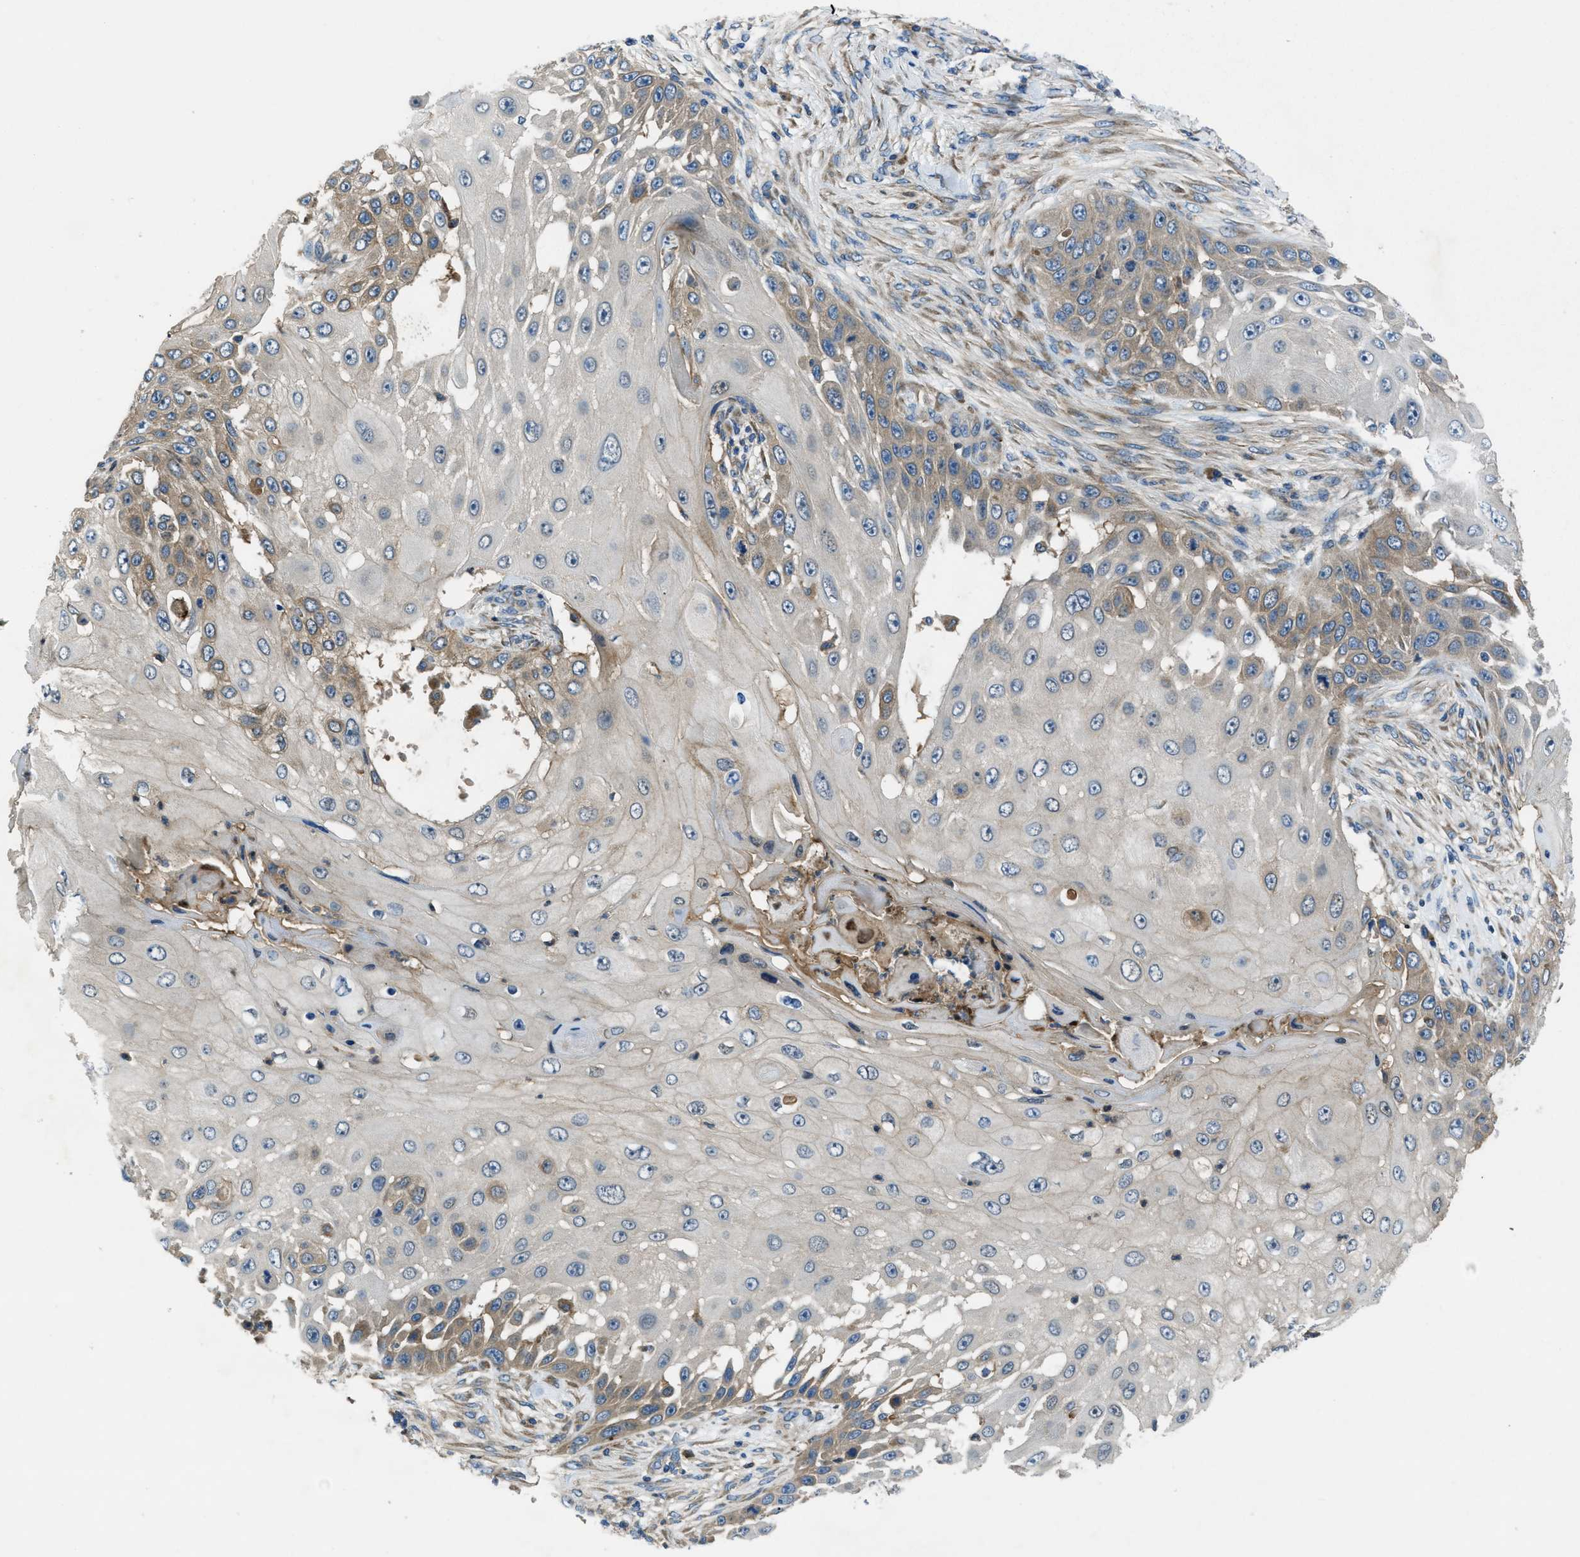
{"staining": {"intensity": "moderate", "quantity": "25%-75%", "location": "cytoplasmic/membranous"}, "tissue": "skin cancer", "cell_type": "Tumor cells", "image_type": "cancer", "snomed": [{"axis": "morphology", "description": "Squamous cell carcinoma, NOS"}, {"axis": "topography", "description": "Skin"}], "caption": "This micrograph shows immunohistochemistry staining of skin cancer (squamous cell carcinoma), with medium moderate cytoplasmic/membranous expression in approximately 25%-75% of tumor cells.", "gene": "MAP3K20", "patient": {"sex": "female", "age": 44}}